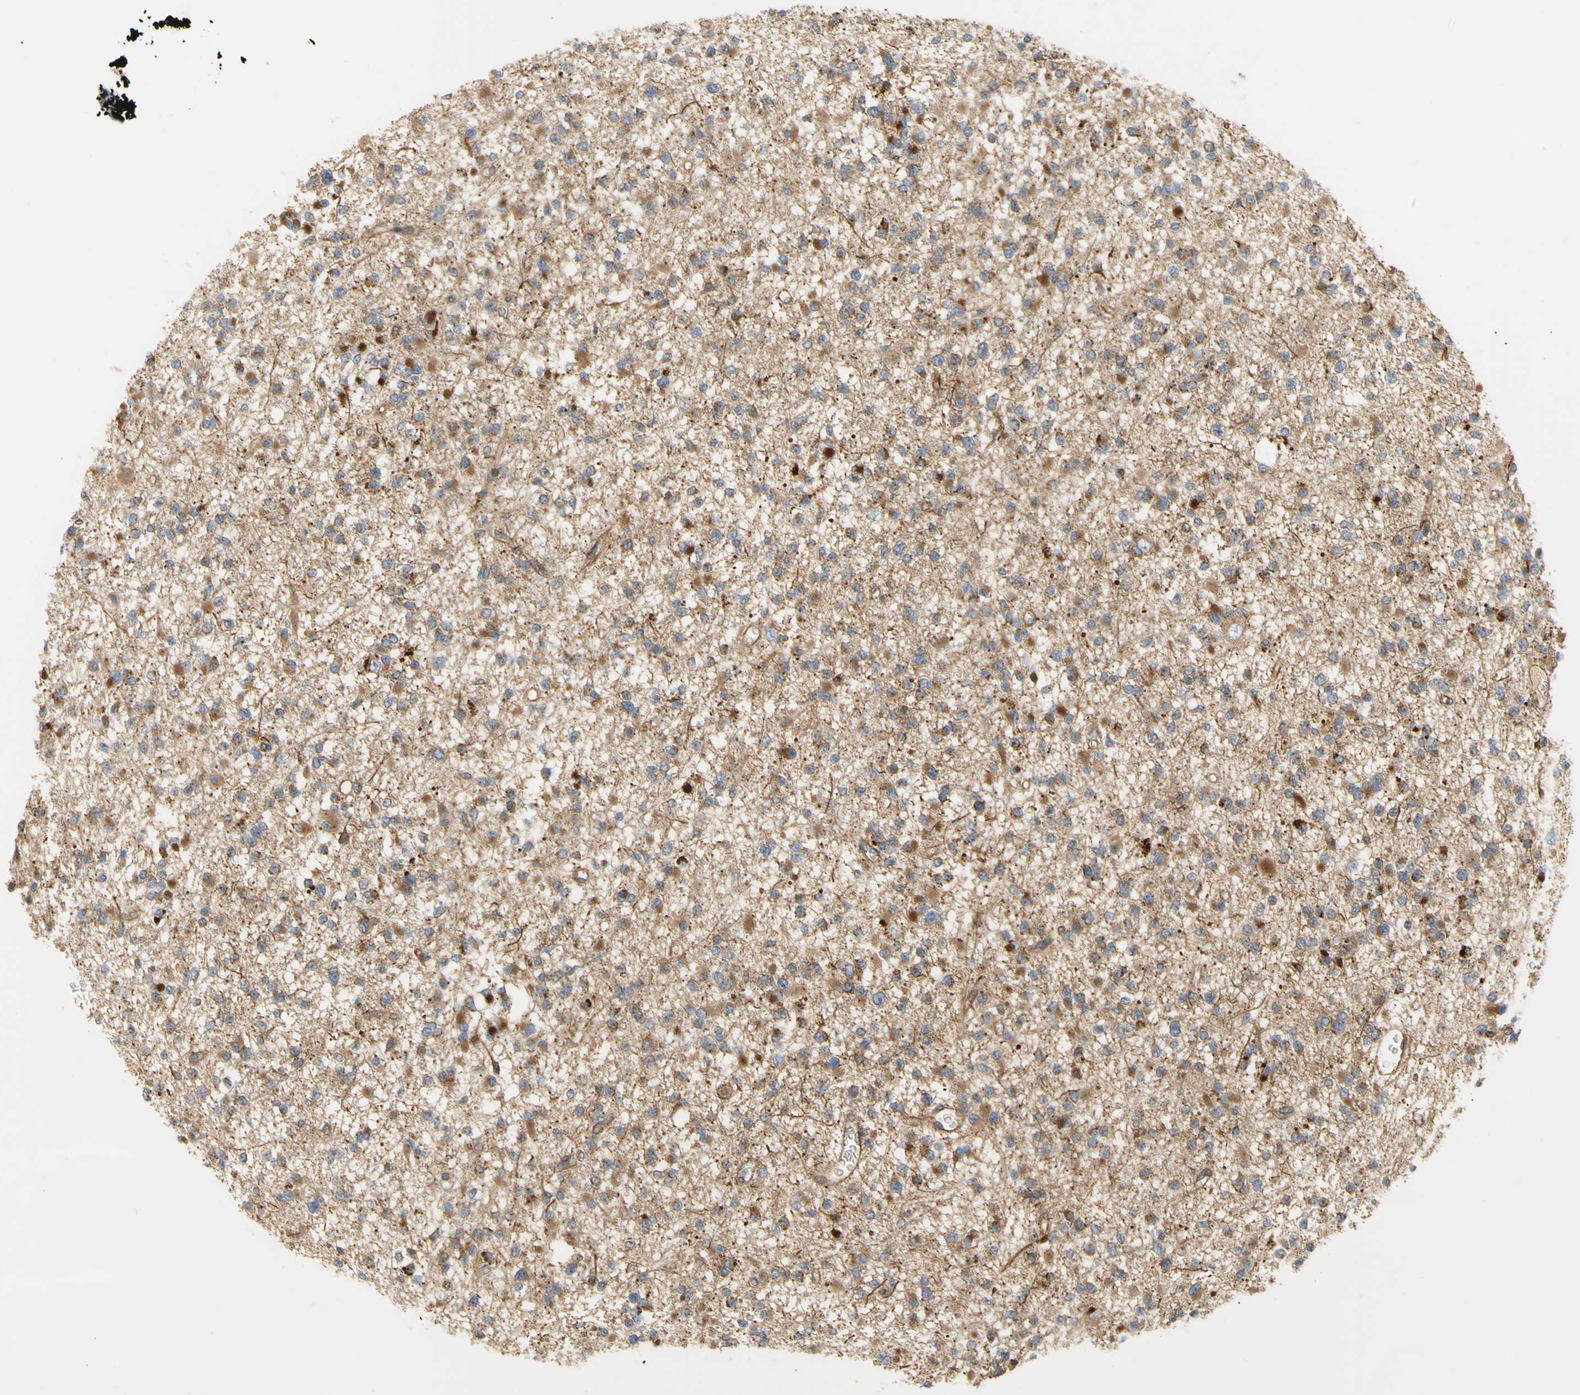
{"staining": {"intensity": "moderate", "quantity": "25%-75%", "location": "cytoplasmic/membranous"}, "tissue": "glioma", "cell_type": "Tumor cells", "image_type": "cancer", "snomed": [{"axis": "morphology", "description": "Glioma, malignant, Low grade"}, {"axis": "topography", "description": "Brain"}], "caption": "High-magnification brightfield microscopy of malignant glioma (low-grade) stained with DAB (3,3'-diaminobenzidine) (brown) and counterstained with hematoxylin (blue). tumor cells exhibit moderate cytoplasmic/membranous positivity is identified in approximately25%-75% of cells.", "gene": "TUBG2", "patient": {"sex": "female", "age": 22}}